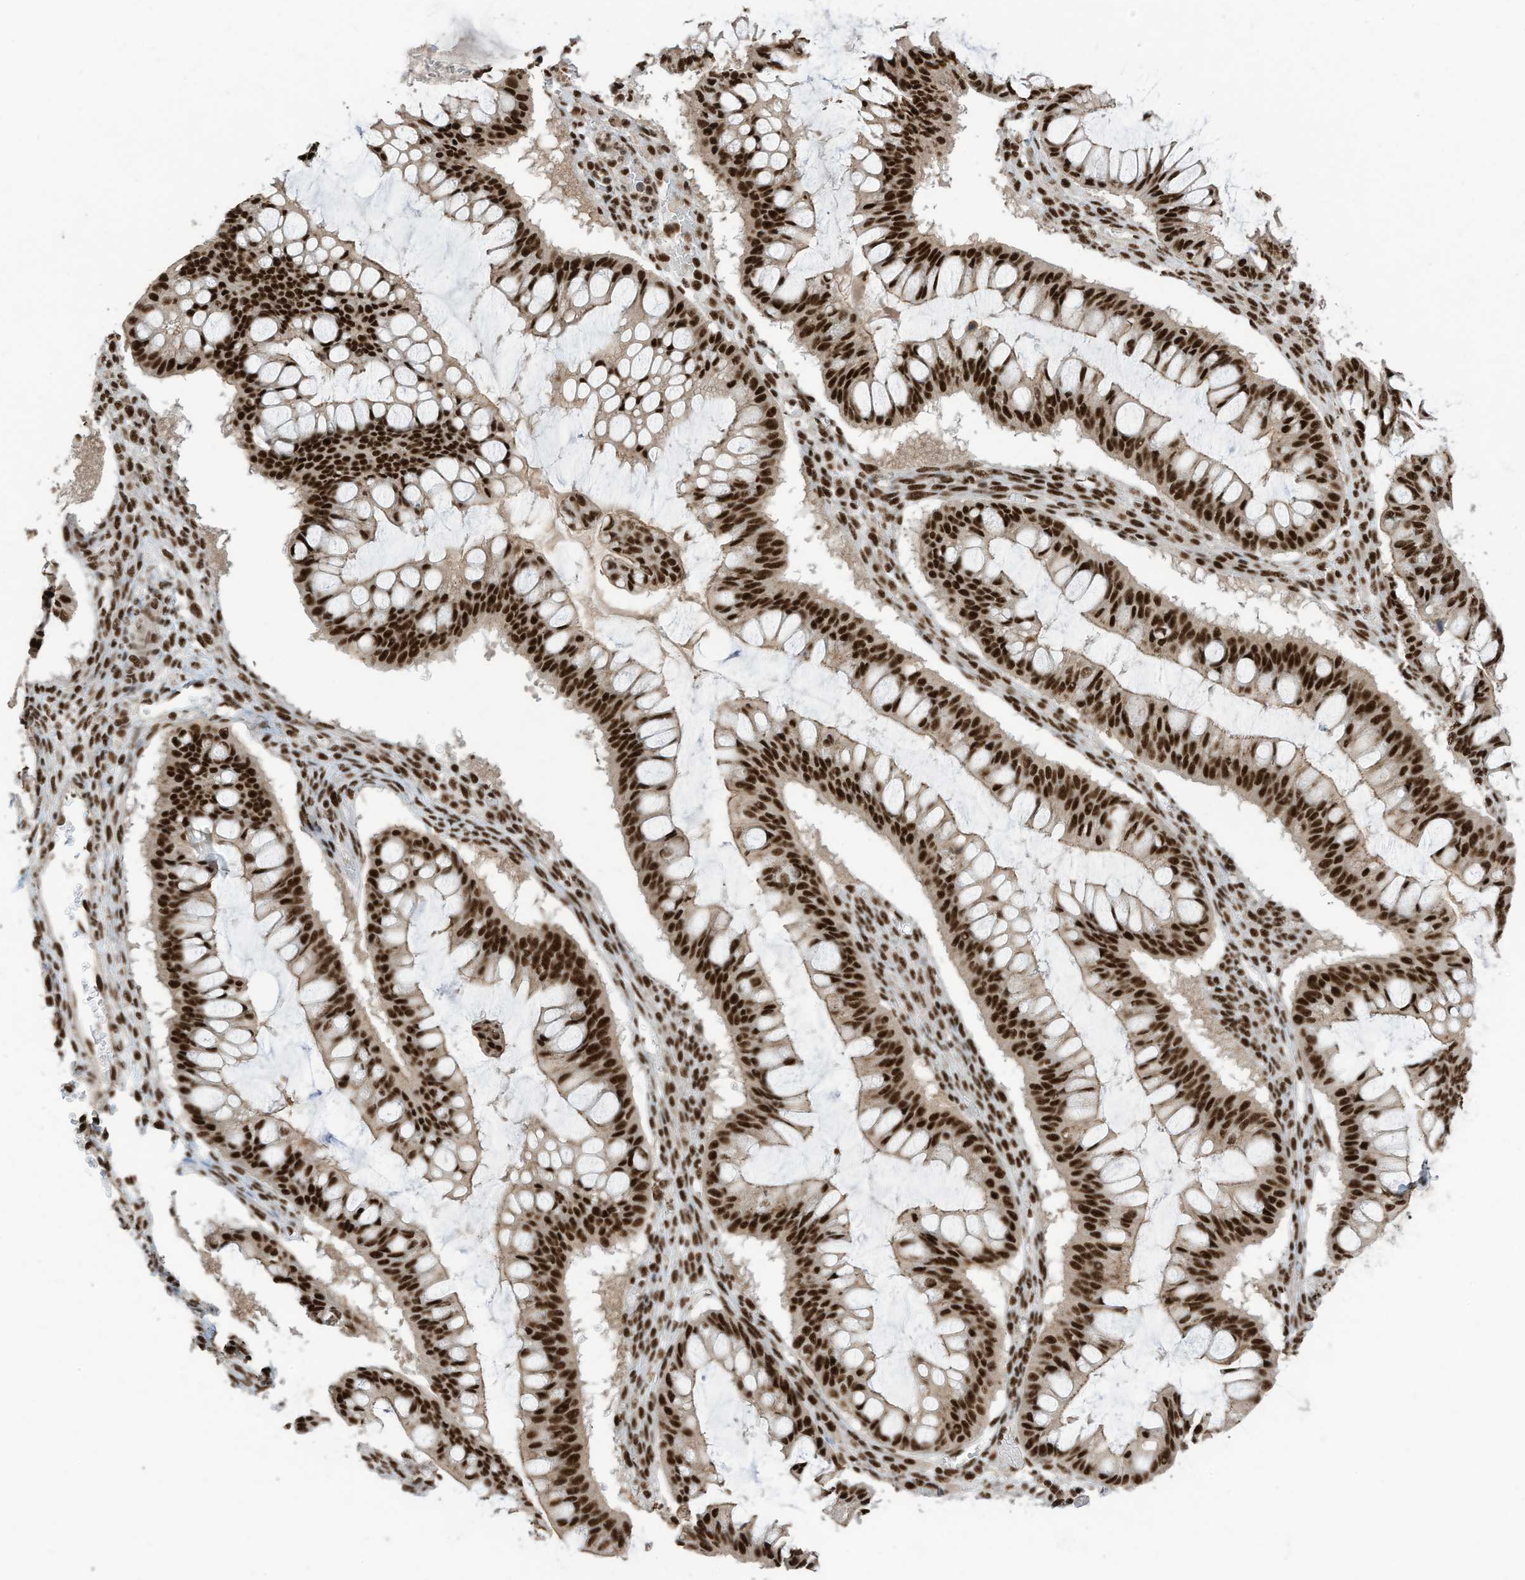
{"staining": {"intensity": "strong", "quantity": ">75%", "location": "nuclear"}, "tissue": "ovarian cancer", "cell_type": "Tumor cells", "image_type": "cancer", "snomed": [{"axis": "morphology", "description": "Cystadenocarcinoma, mucinous, NOS"}, {"axis": "topography", "description": "Ovary"}], "caption": "Brown immunohistochemical staining in human ovarian mucinous cystadenocarcinoma displays strong nuclear positivity in about >75% of tumor cells. (IHC, brightfield microscopy, high magnification).", "gene": "SF3A3", "patient": {"sex": "female", "age": 73}}